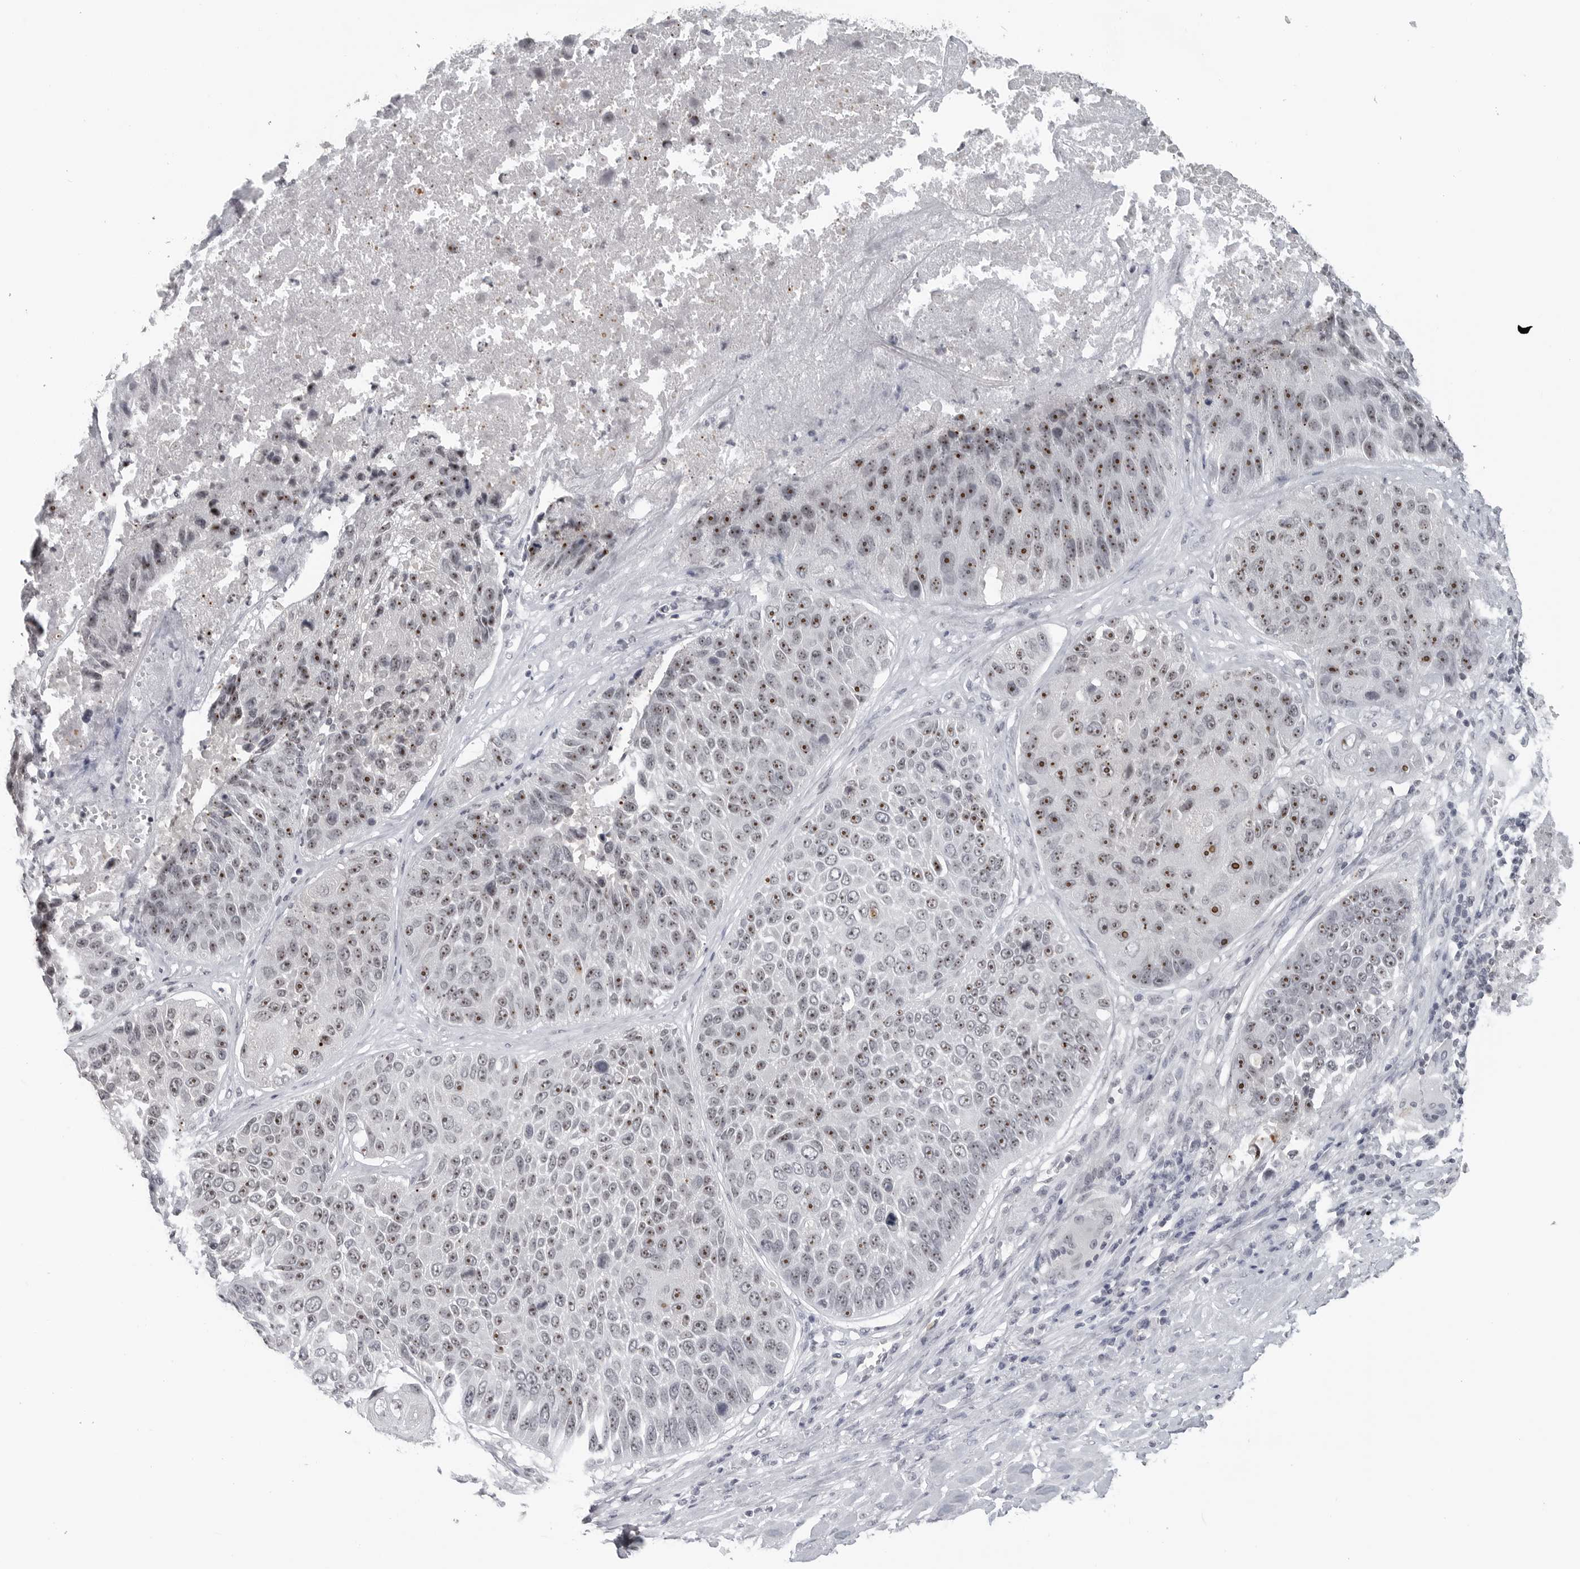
{"staining": {"intensity": "strong", "quantity": ">75%", "location": "nuclear"}, "tissue": "lung cancer", "cell_type": "Tumor cells", "image_type": "cancer", "snomed": [{"axis": "morphology", "description": "Squamous cell carcinoma, NOS"}, {"axis": "topography", "description": "Lung"}], "caption": "Protein expression analysis of lung squamous cell carcinoma demonstrates strong nuclear positivity in about >75% of tumor cells.", "gene": "DDX54", "patient": {"sex": "male", "age": 61}}